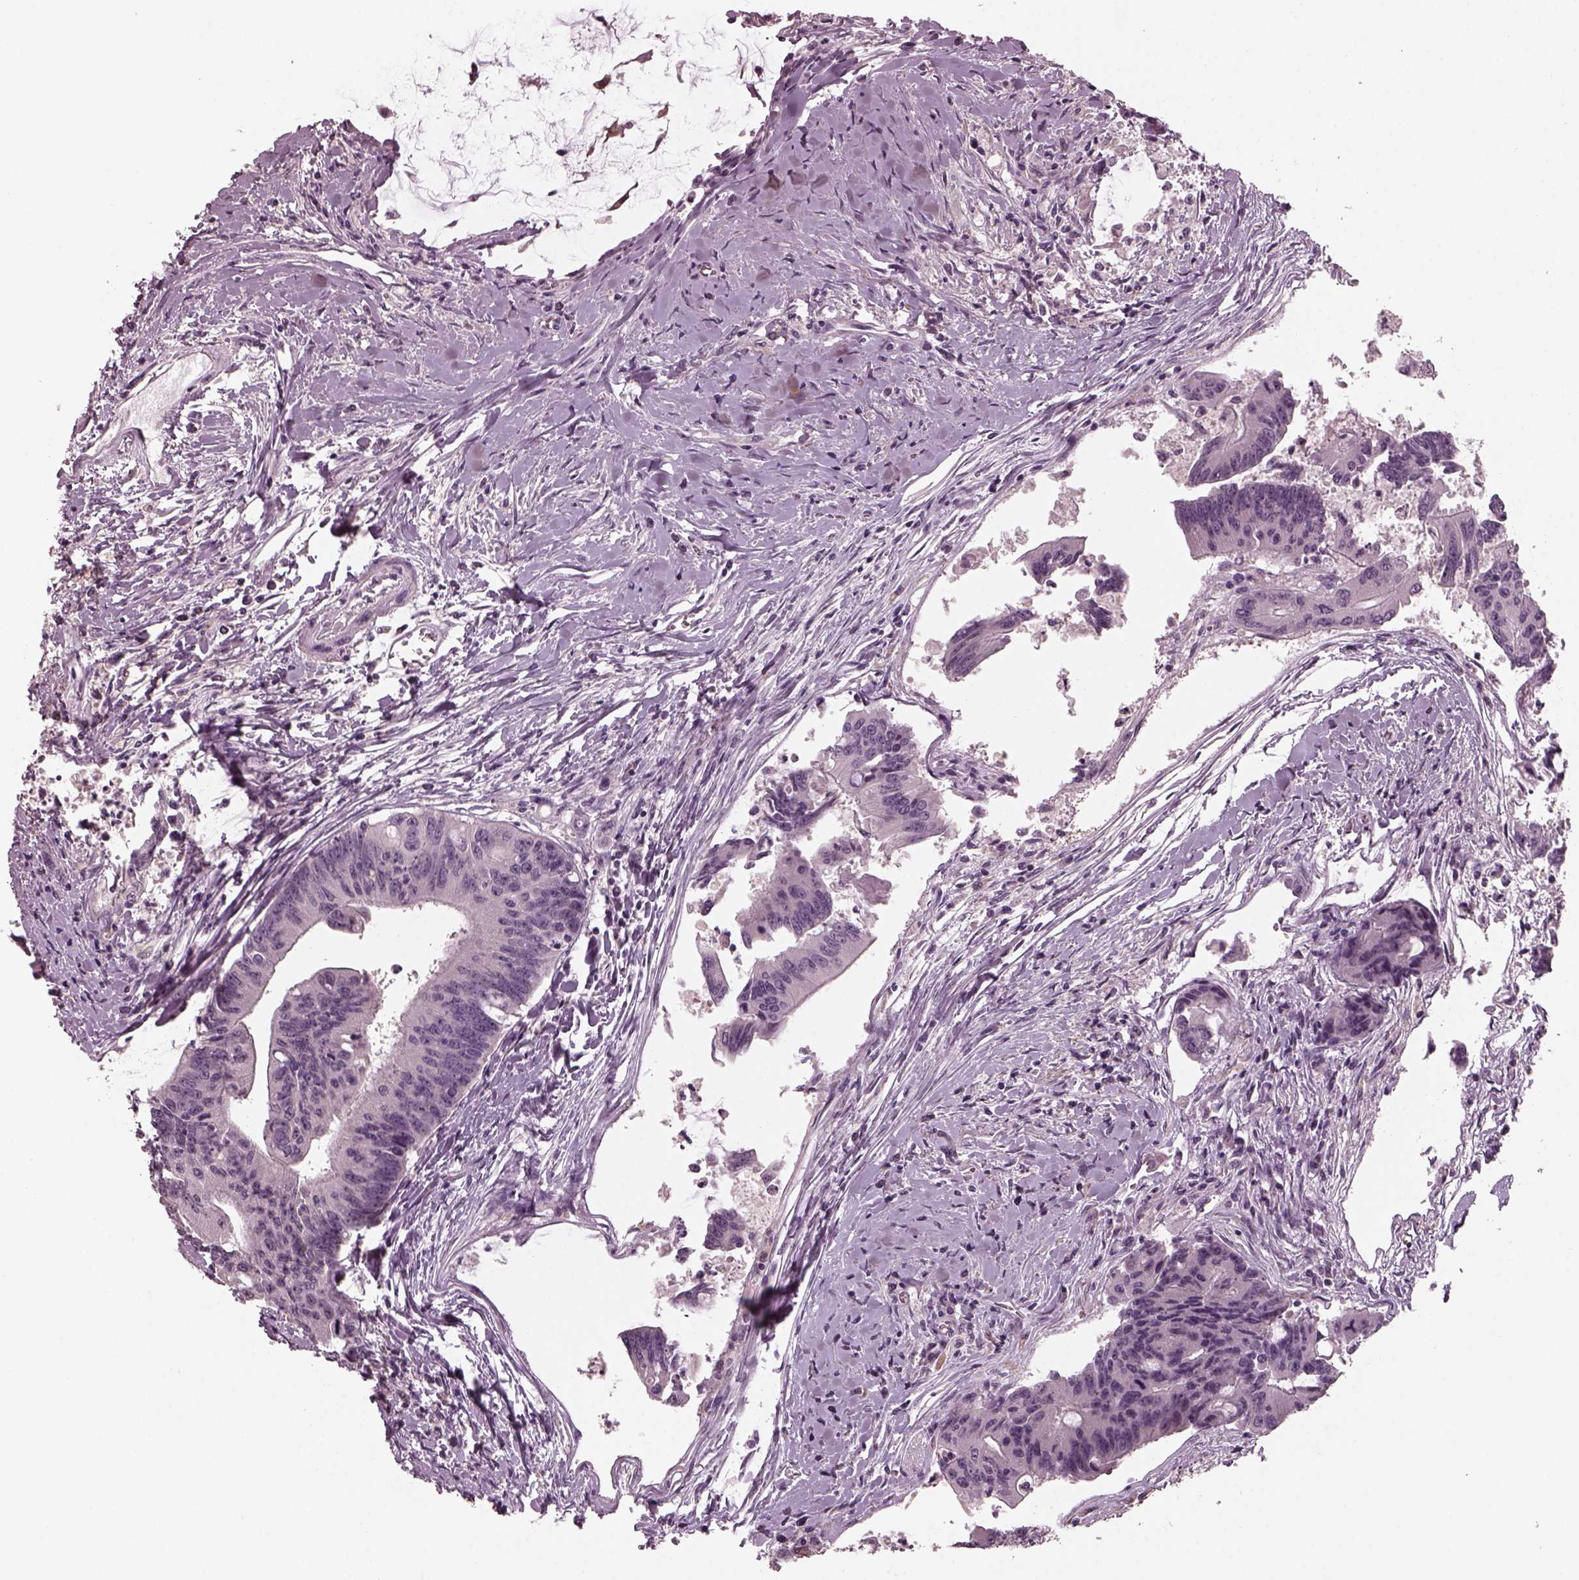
{"staining": {"intensity": "negative", "quantity": "none", "location": "none"}, "tissue": "colorectal cancer", "cell_type": "Tumor cells", "image_type": "cancer", "snomed": [{"axis": "morphology", "description": "Adenocarcinoma, NOS"}, {"axis": "topography", "description": "Rectum"}], "caption": "Immunohistochemistry histopathology image of human colorectal adenocarcinoma stained for a protein (brown), which displays no positivity in tumor cells.", "gene": "RCVRN", "patient": {"sex": "male", "age": 59}}